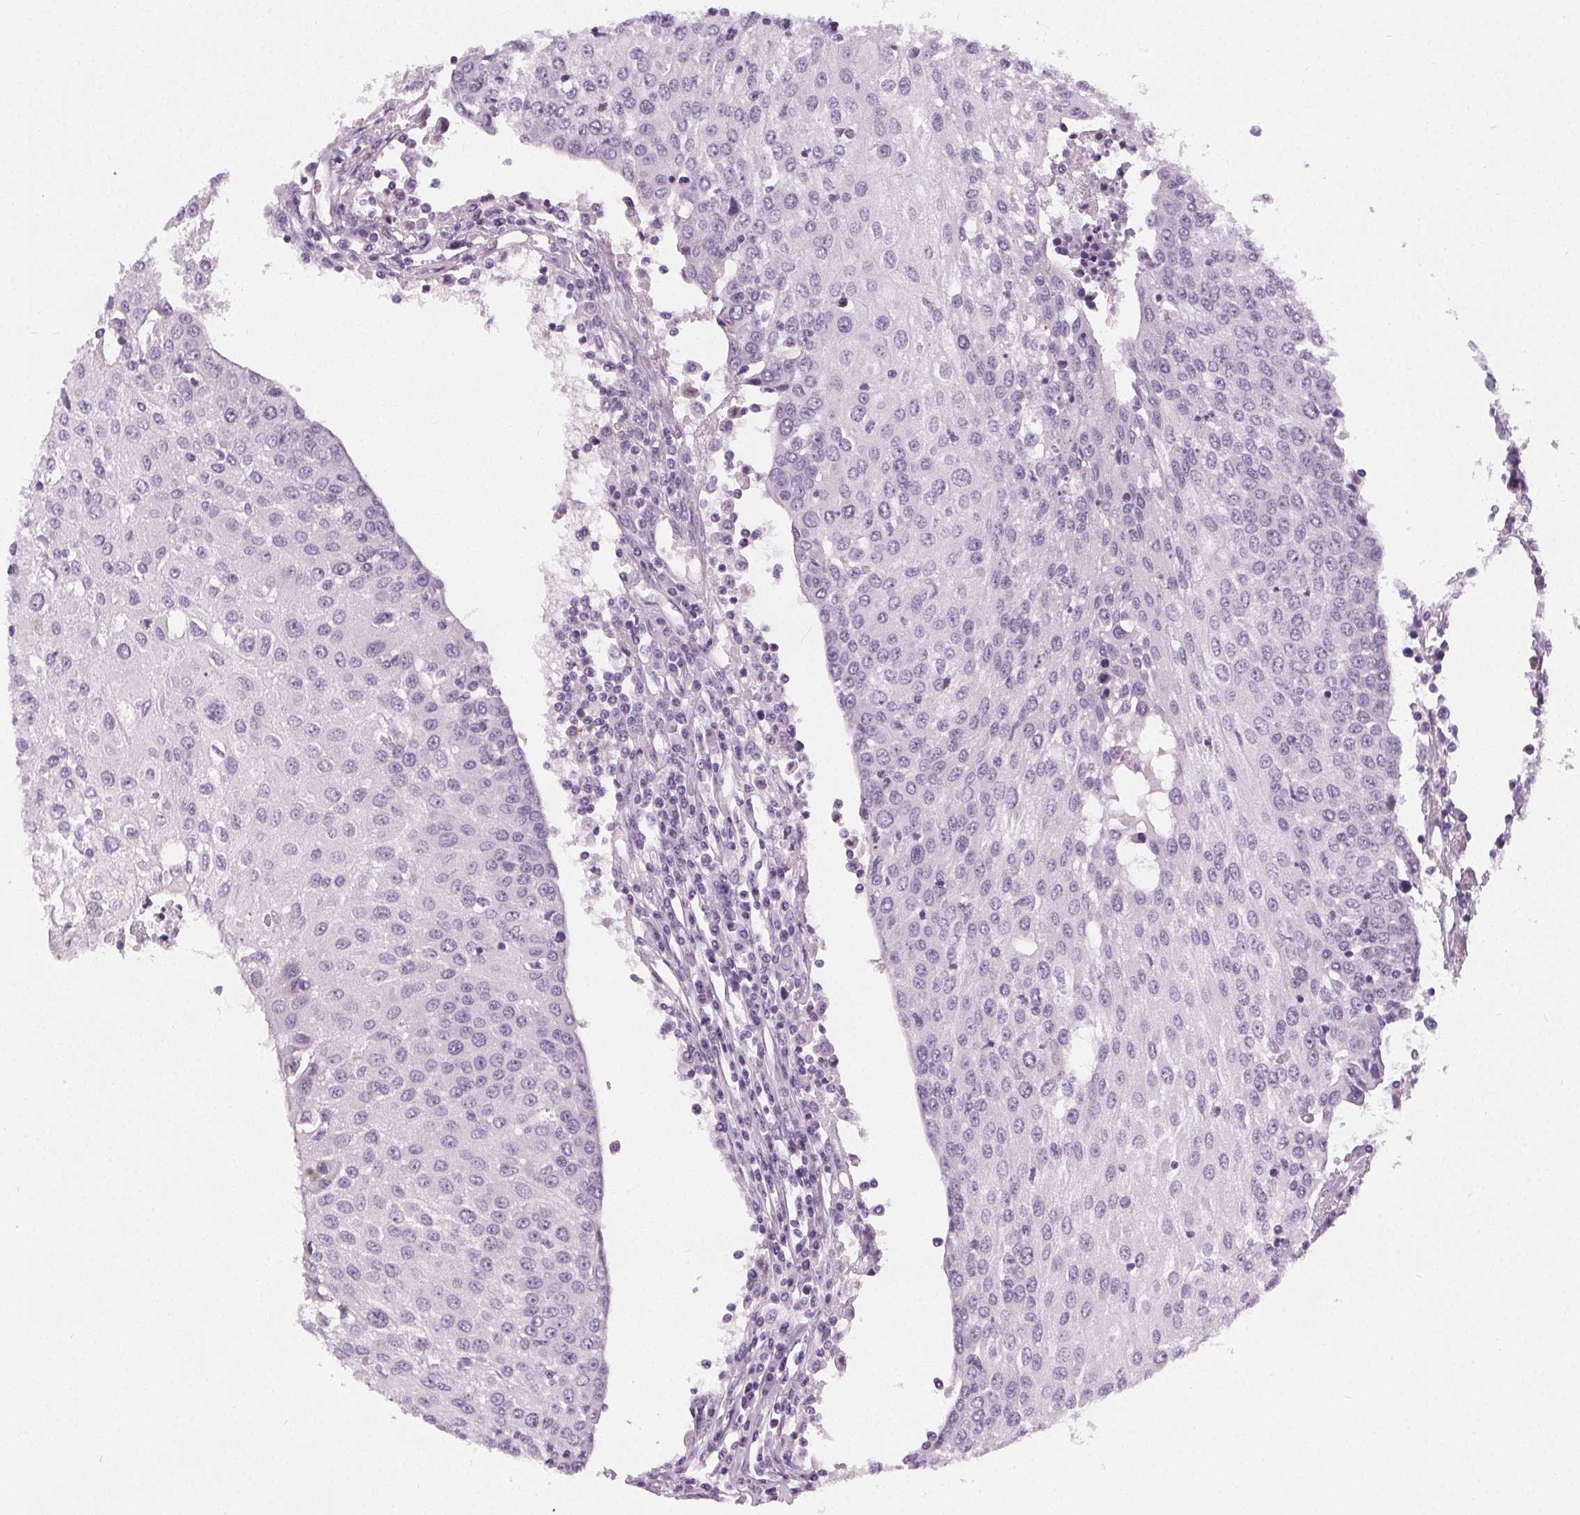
{"staining": {"intensity": "negative", "quantity": "none", "location": "none"}, "tissue": "urothelial cancer", "cell_type": "Tumor cells", "image_type": "cancer", "snomed": [{"axis": "morphology", "description": "Urothelial carcinoma, High grade"}, {"axis": "topography", "description": "Urinary bladder"}], "caption": "Tumor cells show no significant expression in urothelial cancer. (DAB (3,3'-diaminobenzidine) immunohistochemistry, high magnification).", "gene": "SLC5A12", "patient": {"sex": "female", "age": 85}}